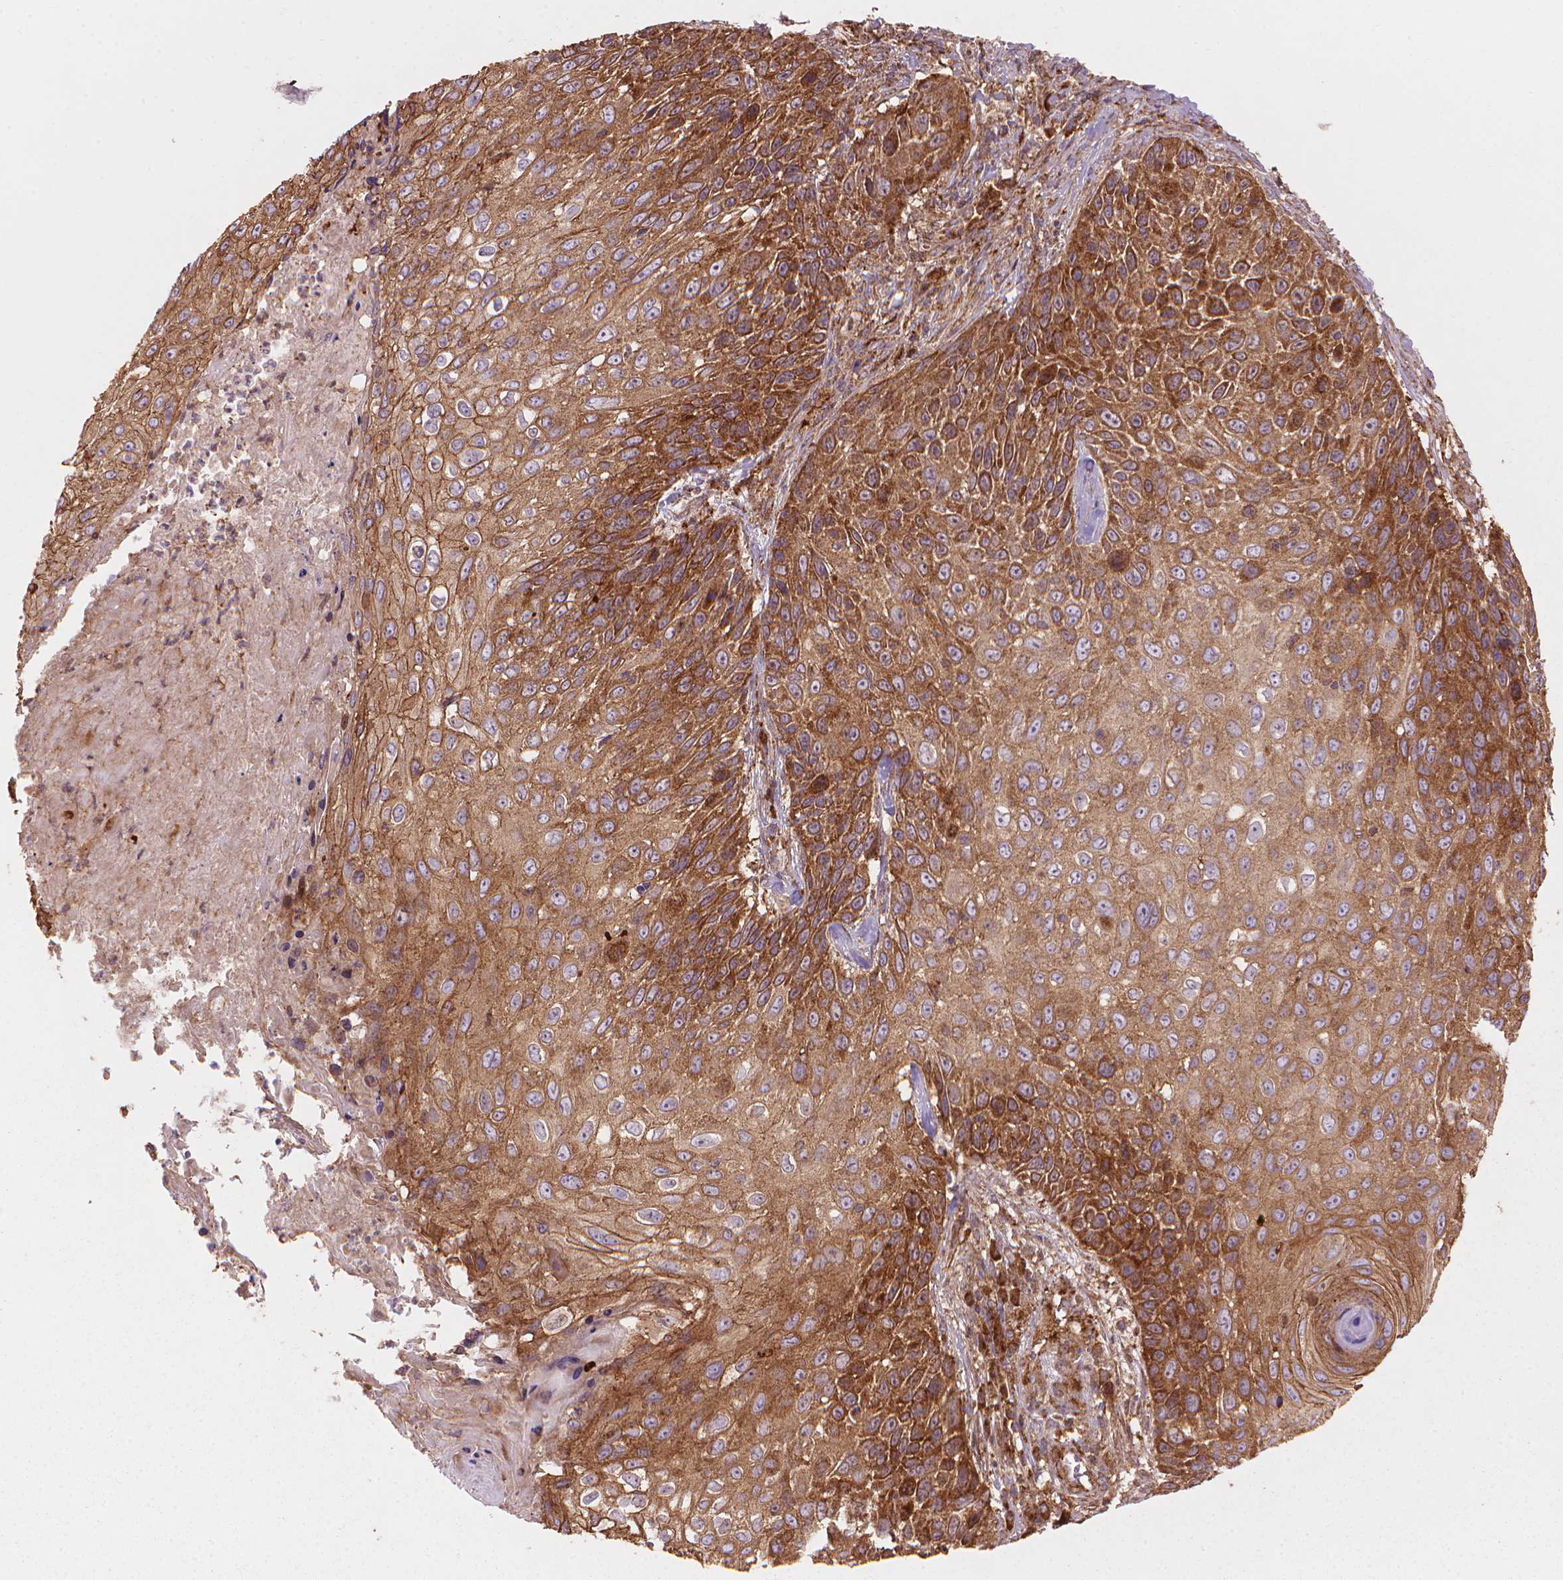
{"staining": {"intensity": "moderate", "quantity": ">75%", "location": "cytoplasmic/membranous"}, "tissue": "skin cancer", "cell_type": "Tumor cells", "image_type": "cancer", "snomed": [{"axis": "morphology", "description": "Squamous cell carcinoma, NOS"}, {"axis": "topography", "description": "Skin"}], "caption": "An image of skin cancer (squamous cell carcinoma) stained for a protein displays moderate cytoplasmic/membranous brown staining in tumor cells. The staining was performed using DAB to visualize the protein expression in brown, while the nuclei were stained in blue with hematoxylin (Magnification: 20x).", "gene": "VARS2", "patient": {"sex": "male", "age": 92}}